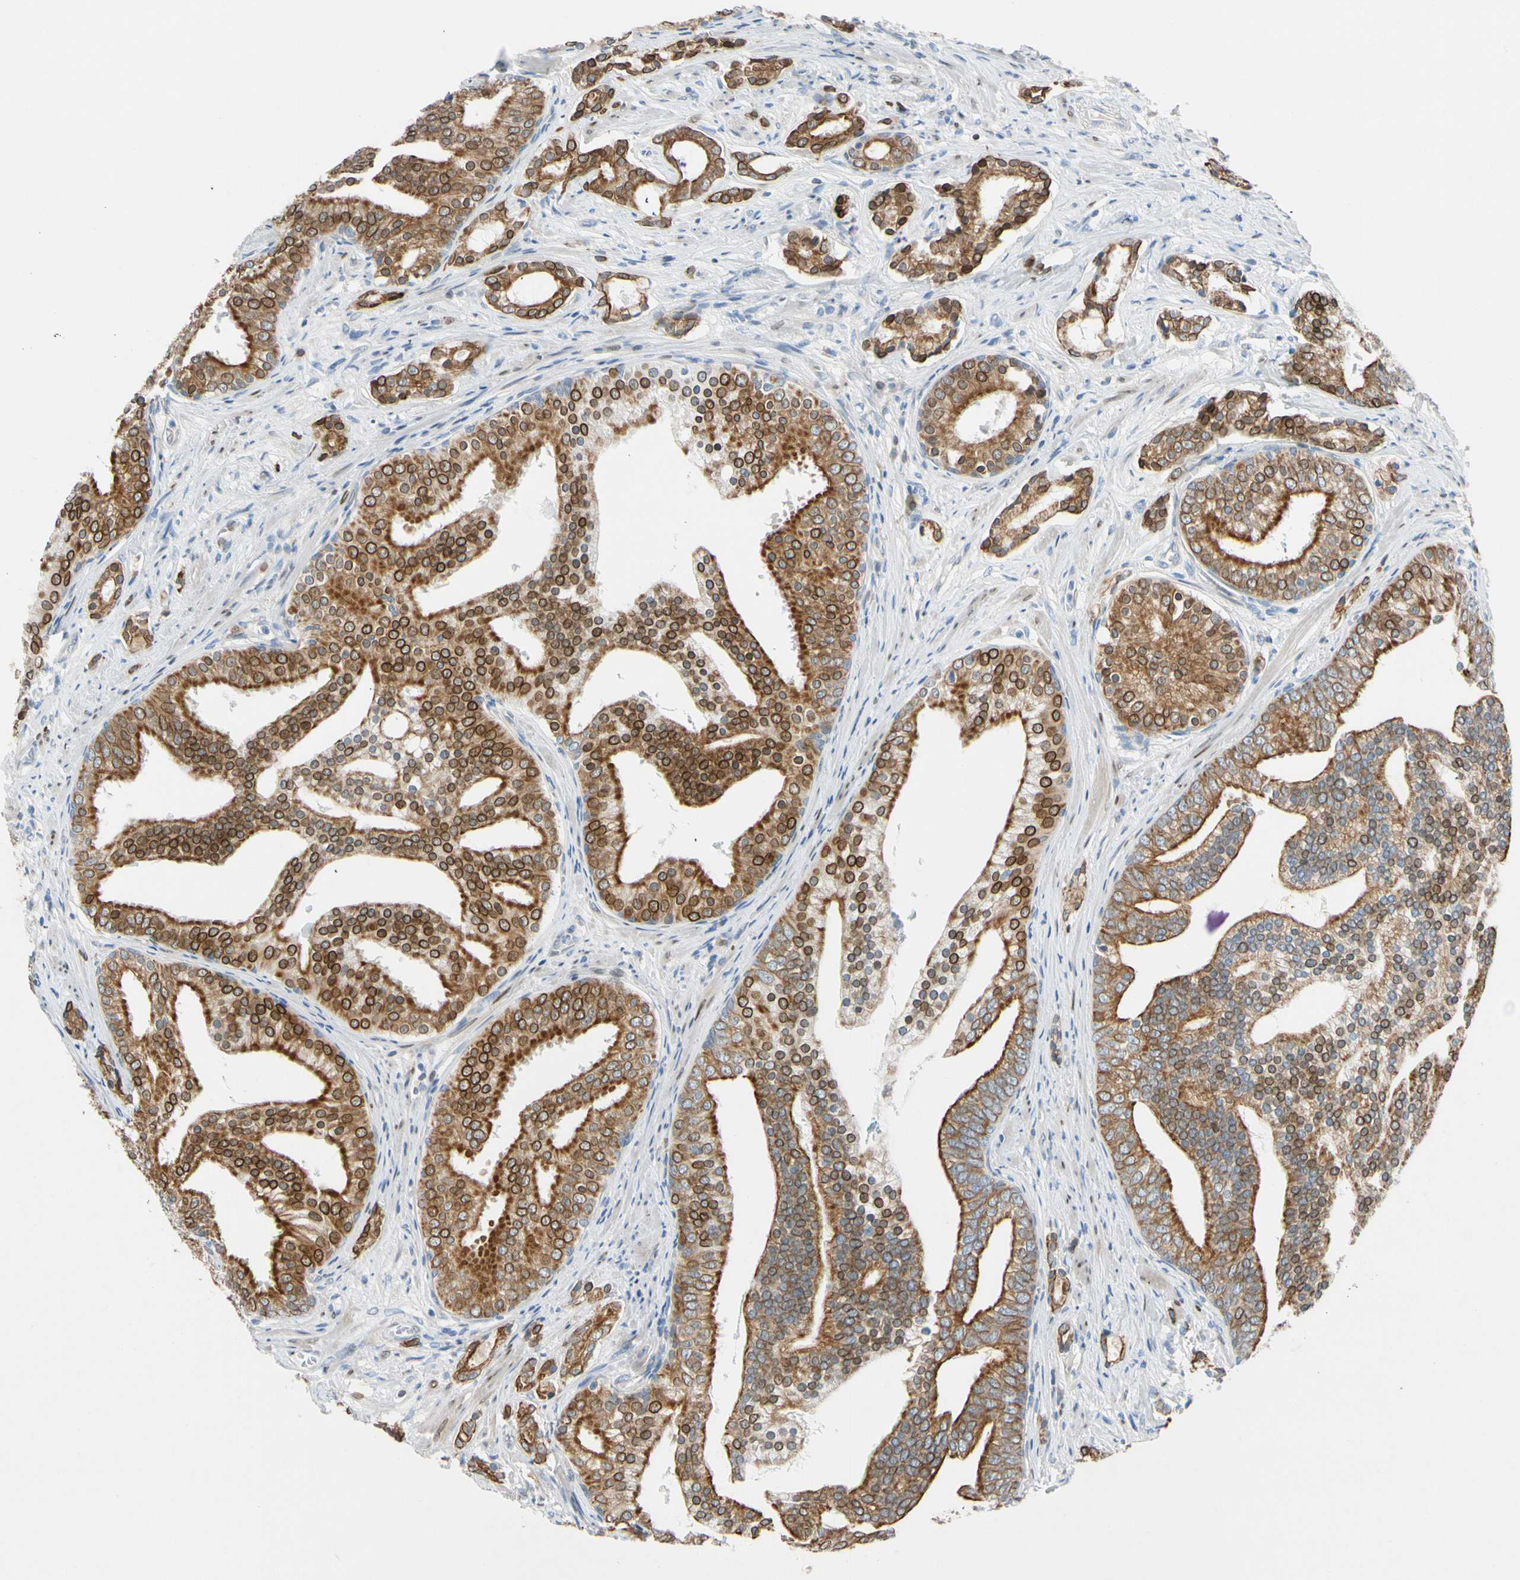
{"staining": {"intensity": "strong", "quantity": ">75%", "location": "cytoplasmic/membranous,nuclear"}, "tissue": "prostate cancer", "cell_type": "Tumor cells", "image_type": "cancer", "snomed": [{"axis": "morphology", "description": "Adenocarcinoma, Low grade"}, {"axis": "topography", "description": "Prostate"}], "caption": "An immunohistochemistry (IHC) photomicrograph of tumor tissue is shown. Protein staining in brown shows strong cytoplasmic/membranous and nuclear positivity in prostate cancer (adenocarcinoma (low-grade)) within tumor cells.", "gene": "ZNF132", "patient": {"sex": "male", "age": 58}}